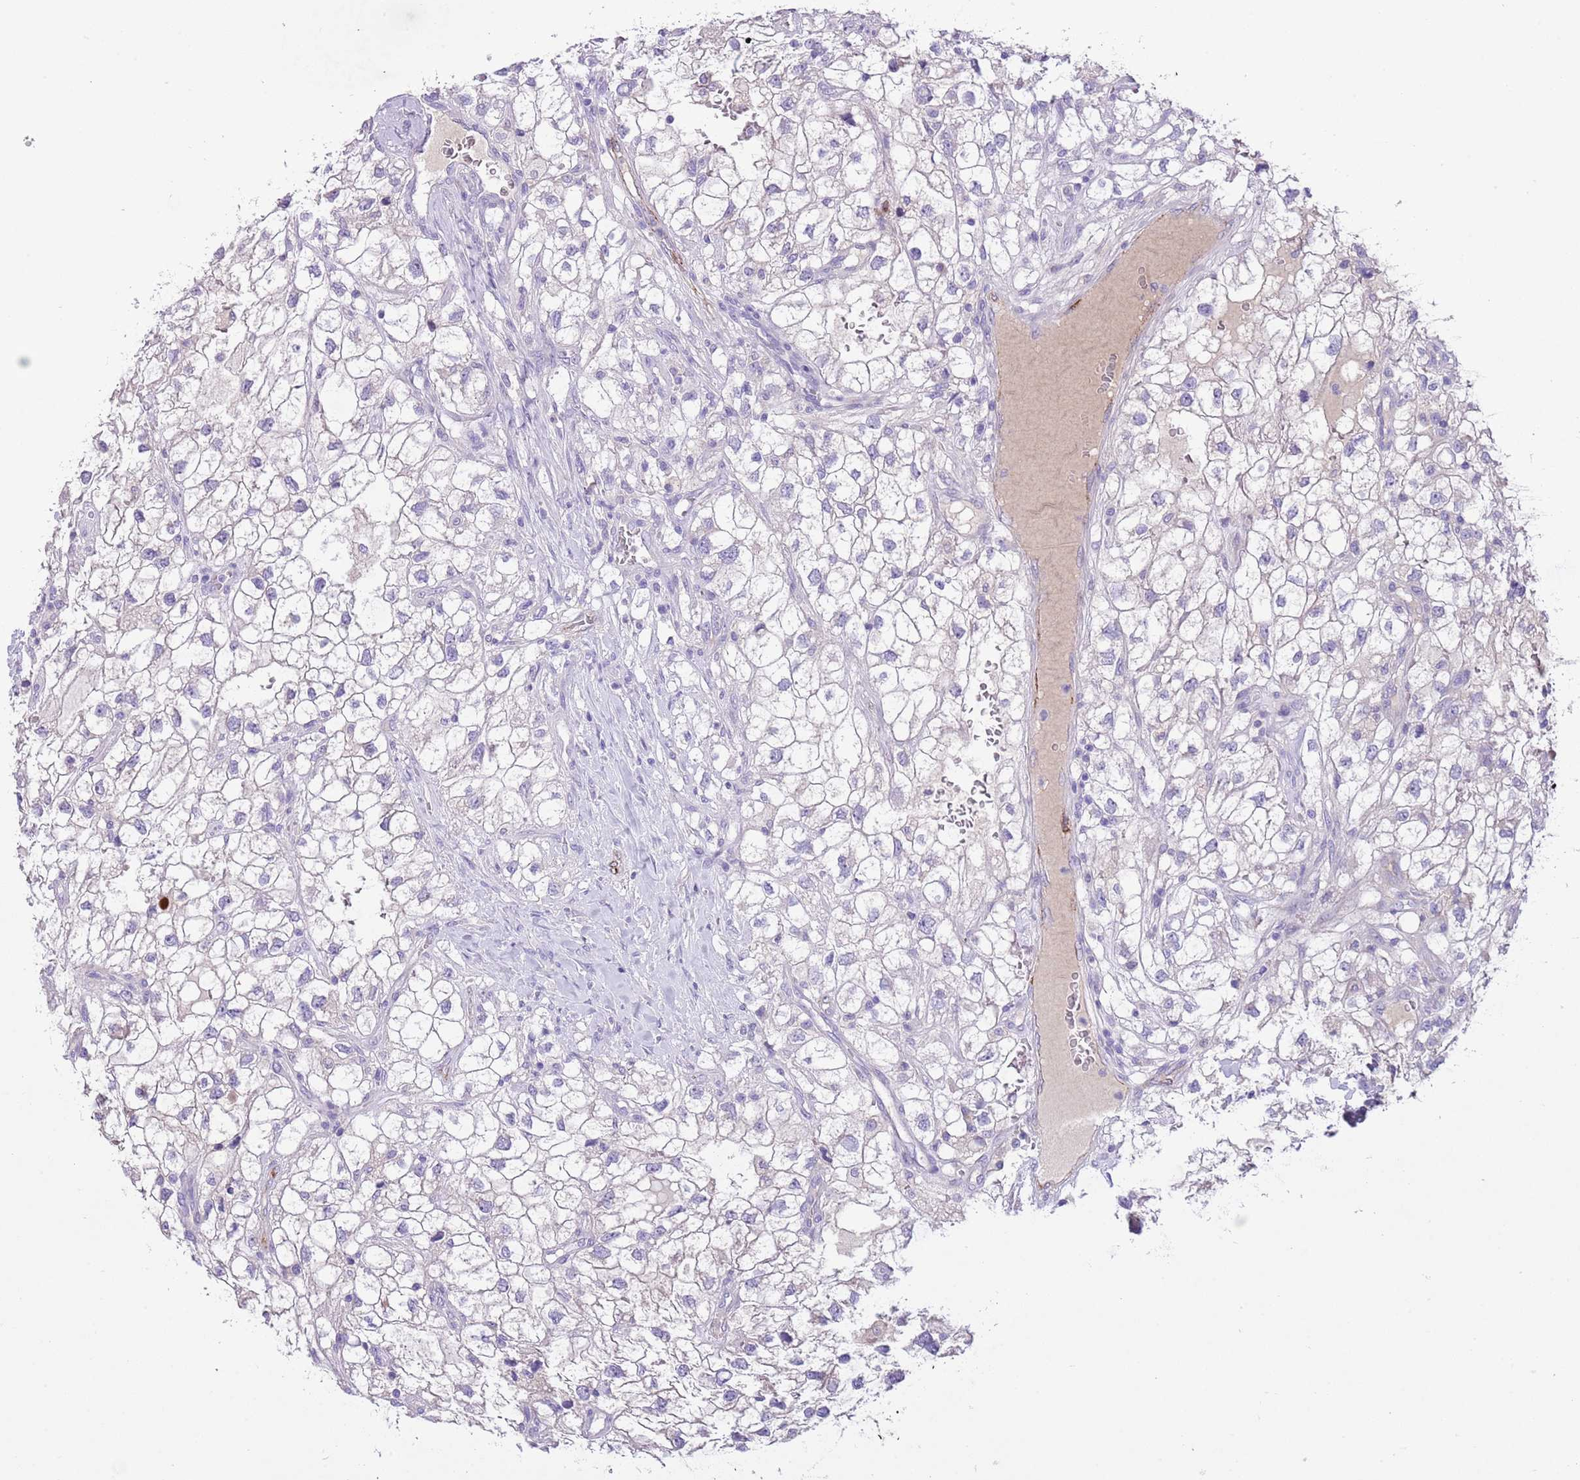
{"staining": {"intensity": "negative", "quantity": "none", "location": "none"}, "tissue": "renal cancer", "cell_type": "Tumor cells", "image_type": "cancer", "snomed": [{"axis": "morphology", "description": "Adenocarcinoma, NOS"}, {"axis": "topography", "description": "Kidney"}], "caption": "Immunohistochemistry (IHC) histopathology image of neoplastic tissue: renal cancer (adenocarcinoma) stained with DAB (3,3'-diaminobenzidine) shows no significant protein expression in tumor cells.", "gene": "CLEC2A", "patient": {"sex": "male", "age": 59}}